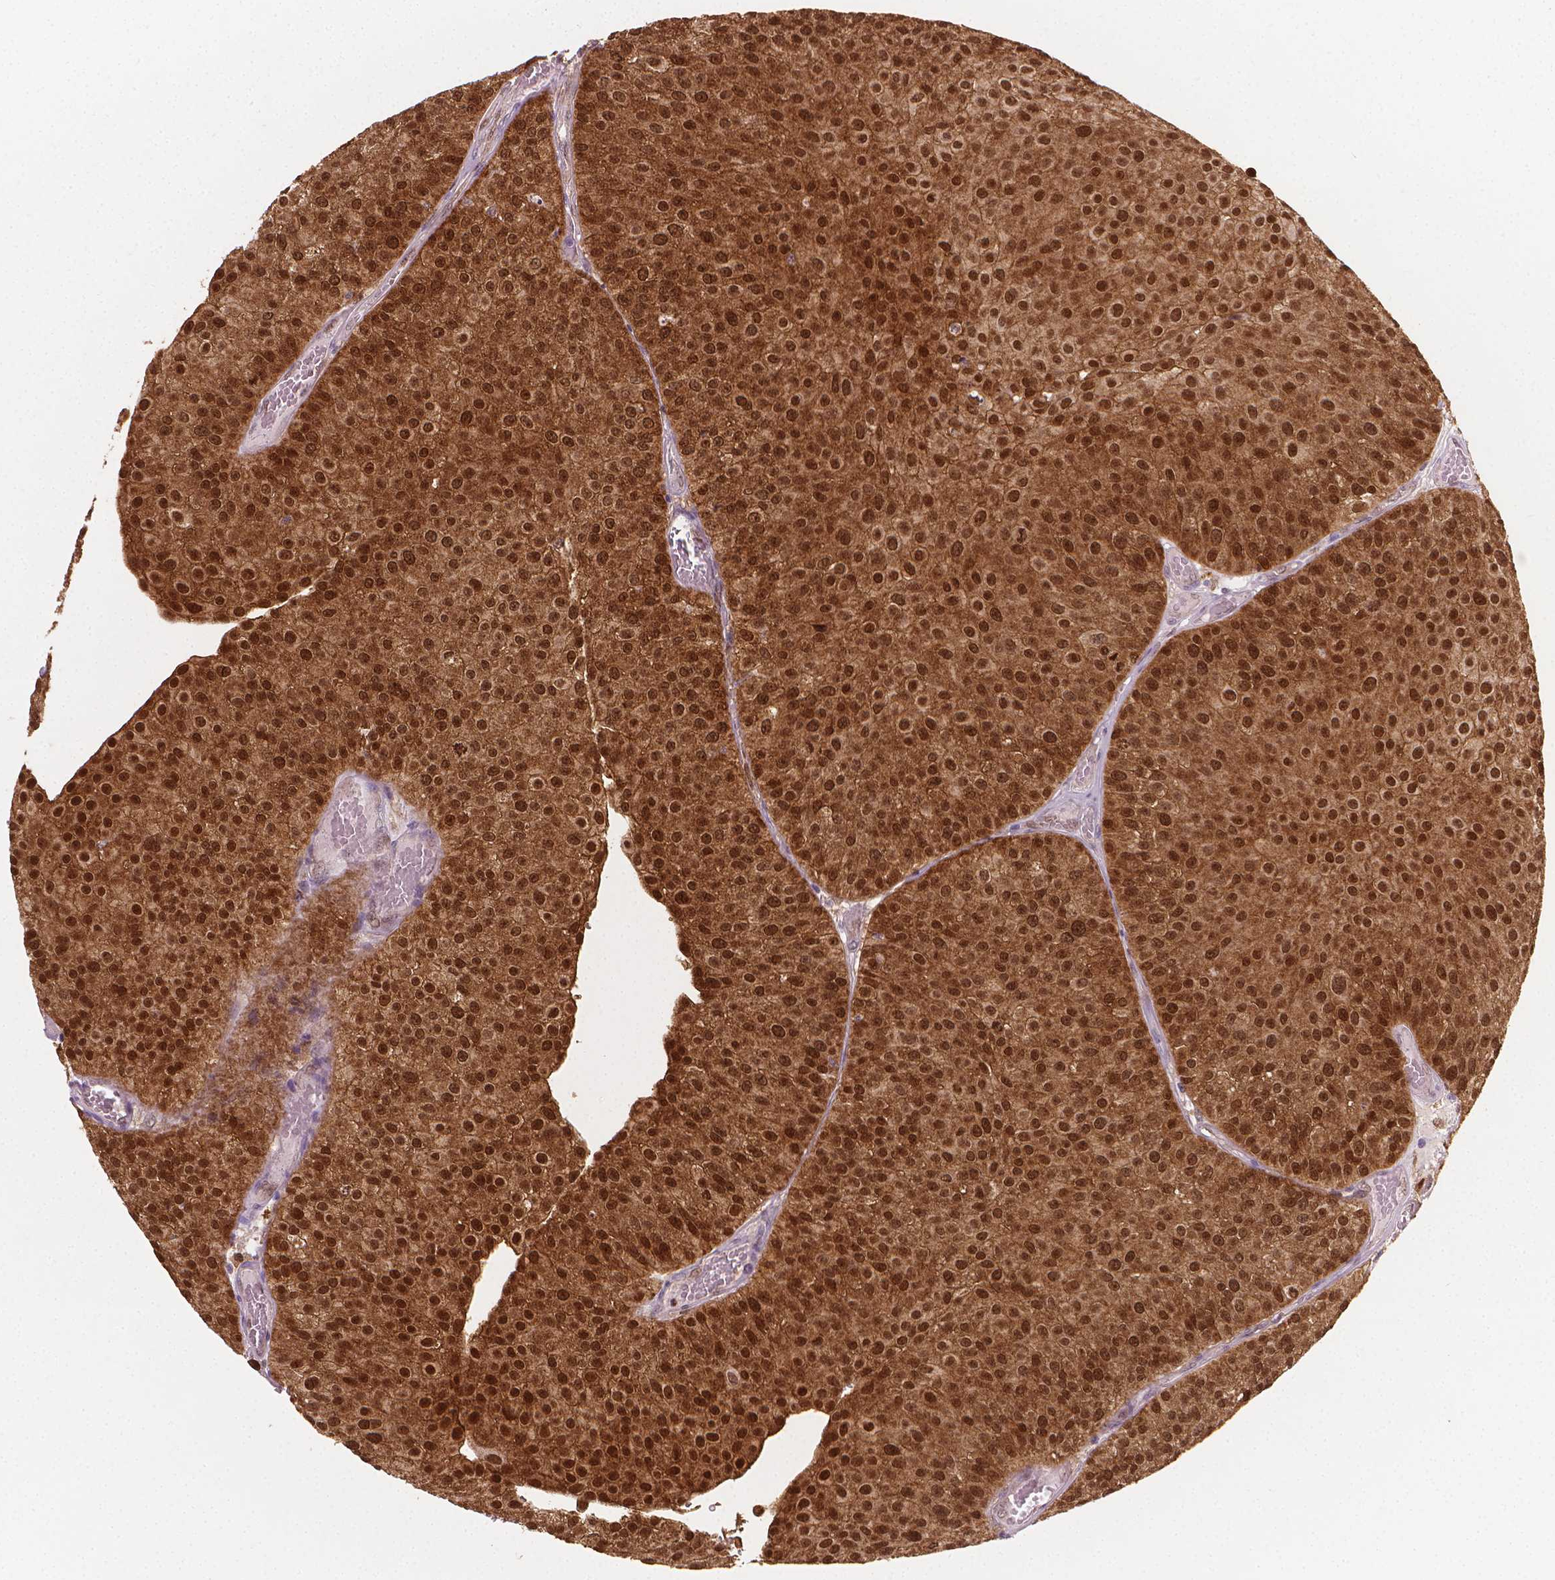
{"staining": {"intensity": "strong", "quantity": ">75%", "location": "cytoplasmic/membranous,nuclear"}, "tissue": "urothelial cancer", "cell_type": "Tumor cells", "image_type": "cancer", "snomed": [{"axis": "morphology", "description": "Urothelial carcinoma, Low grade"}, {"axis": "topography", "description": "Urinary bladder"}], "caption": "Human urothelial cancer stained with a brown dye shows strong cytoplasmic/membranous and nuclear positive positivity in approximately >75% of tumor cells.", "gene": "TNFAIP2", "patient": {"sex": "female", "age": 87}}